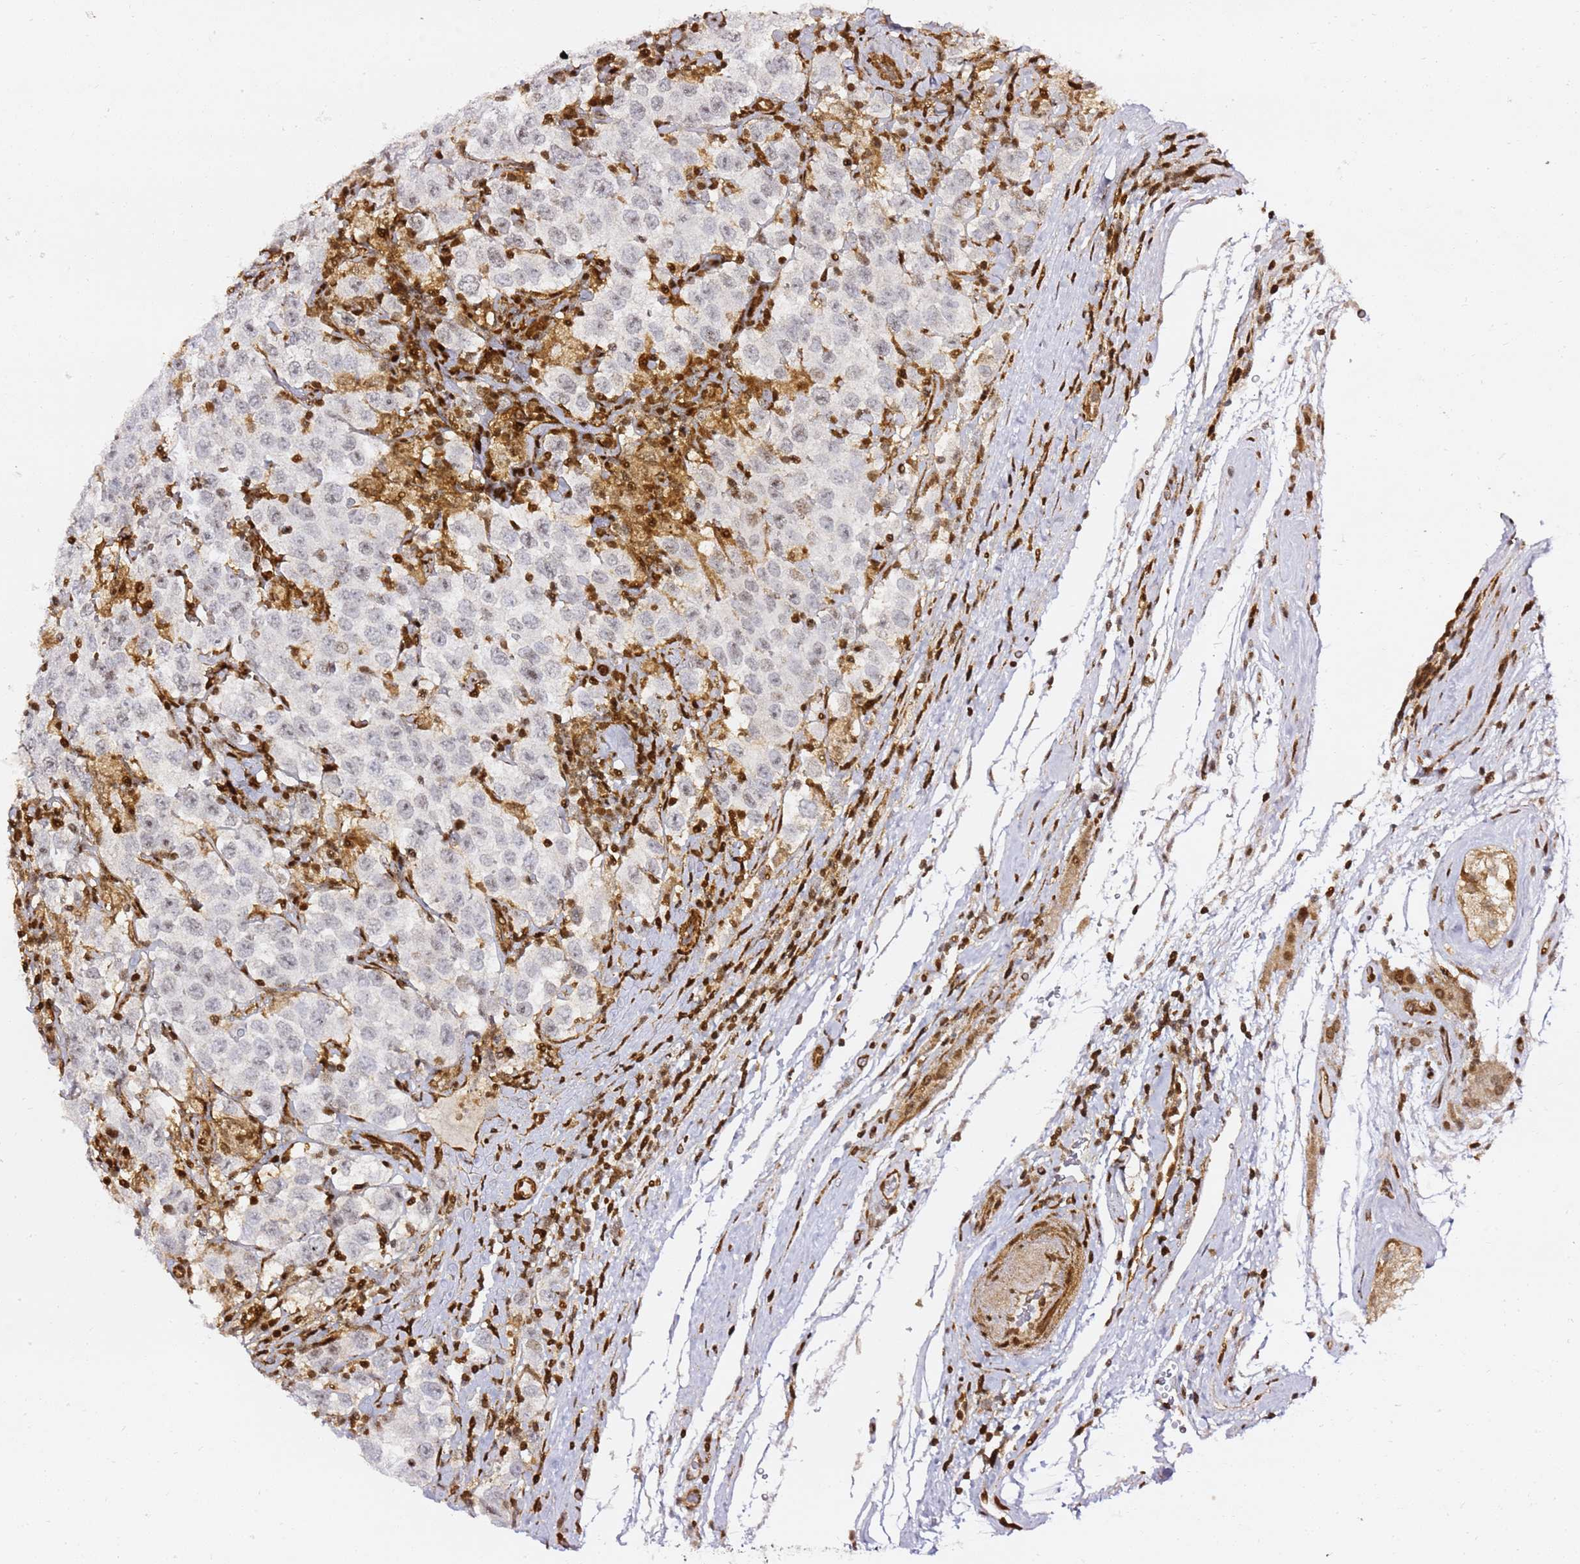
{"staining": {"intensity": "weak", "quantity": "<25%", "location": "nuclear"}, "tissue": "testis cancer", "cell_type": "Tumor cells", "image_type": "cancer", "snomed": [{"axis": "morphology", "description": "Seminoma, NOS"}, {"axis": "topography", "description": "Testis"}], "caption": "The photomicrograph exhibits no staining of tumor cells in seminoma (testis). The staining is performed using DAB (3,3'-diaminobenzidine) brown chromogen with nuclei counter-stained in using hematoxylin.", "gene": "GBP2", "patient": {"sex": "male", "age": 41}}